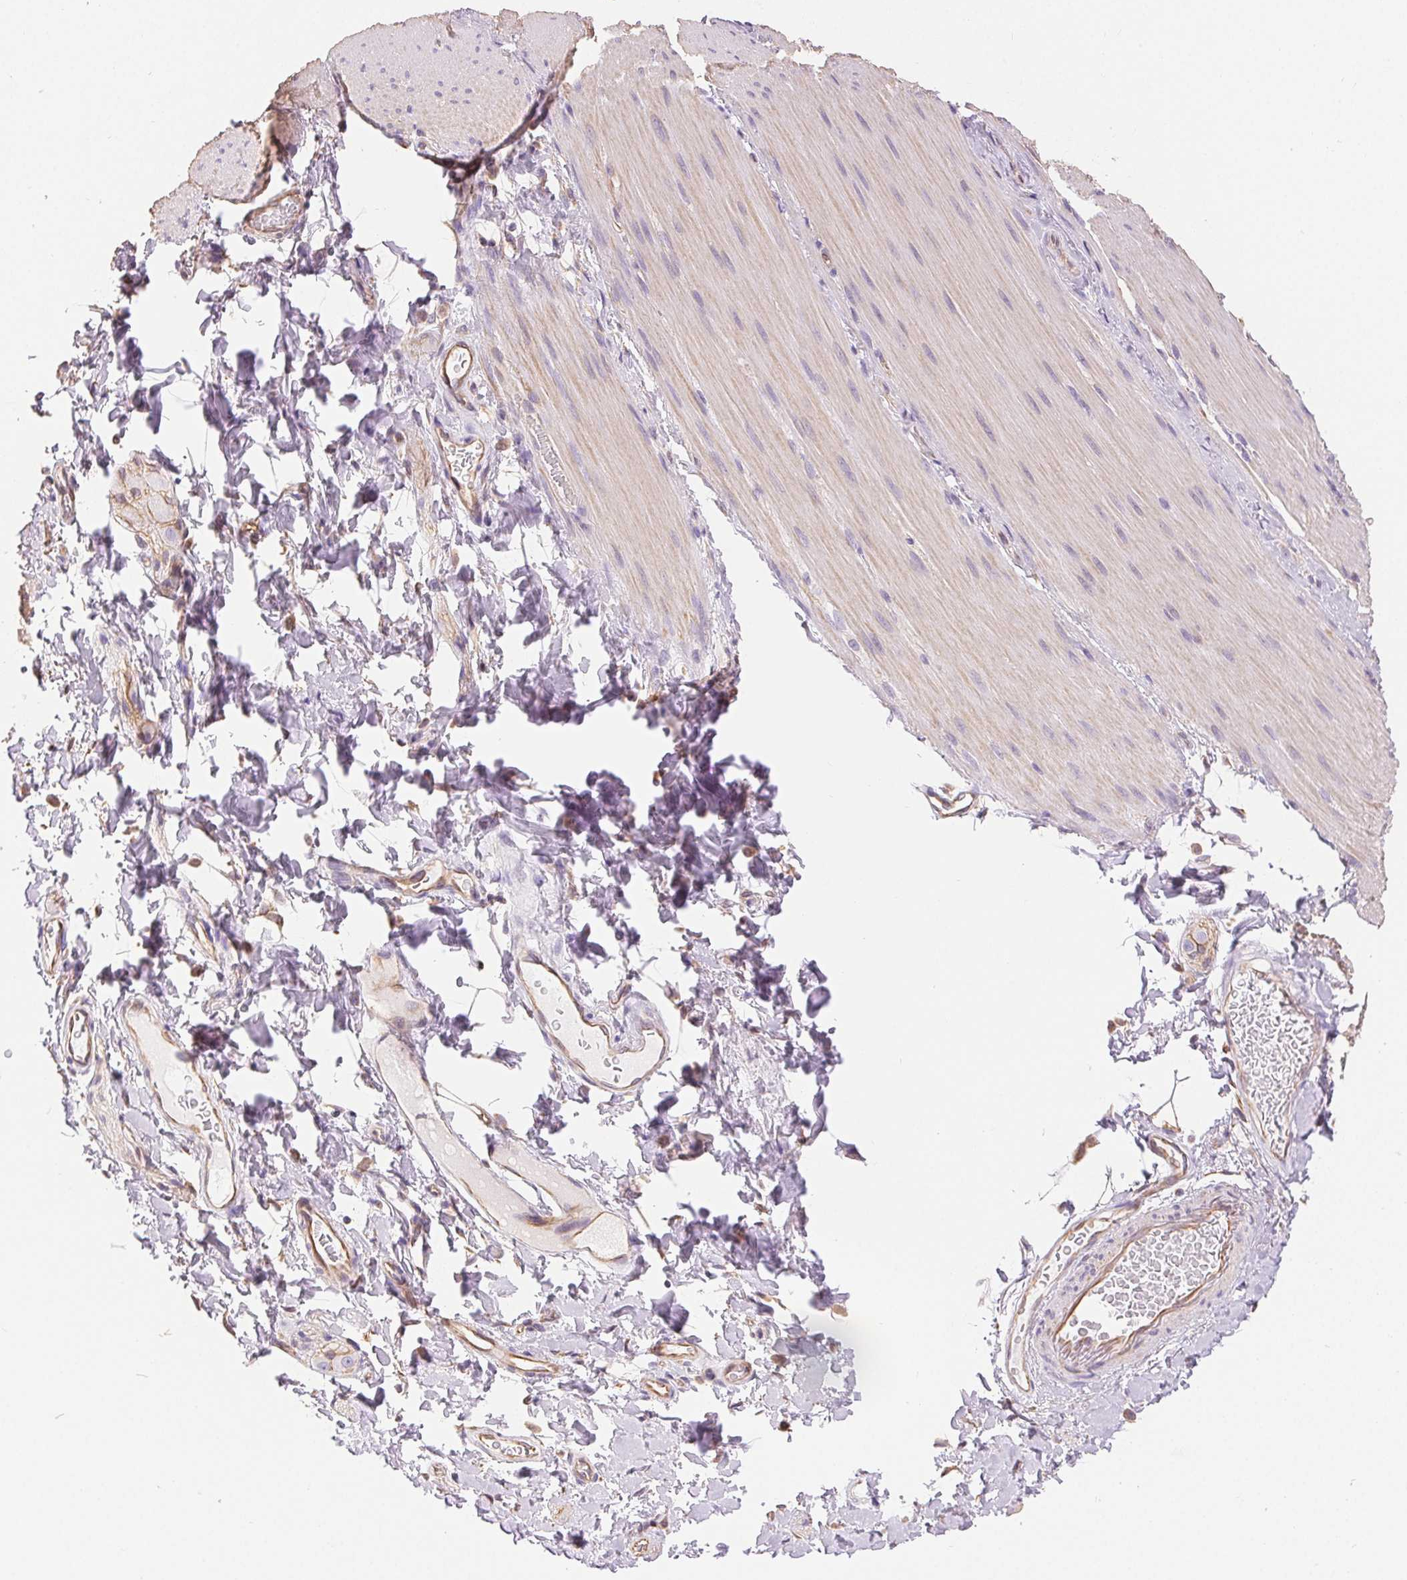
{"staining": {"intensity": "weak", "quantity": "<25%", "location": "cytoplasmic/membranous"}, "tissue": "smooth muscle", "cell_type": "Smooth muscle cells", "image_type": "normal", "snomed": [{"axis": "morphology", "description": "Normal tissue, NOS"}, {"axis": "topography", "description": "Smooth muscle"}, {"axis": "topography", "description": "Colon"}], "caption": "High power microscopy histopathology image of an immunohistochemistry micrograph of benign smooth muscle, revealing no significant staining in smooth muscle cells.", "gene": "GFAP", "patient": {"sex": "male", "age": 73}}